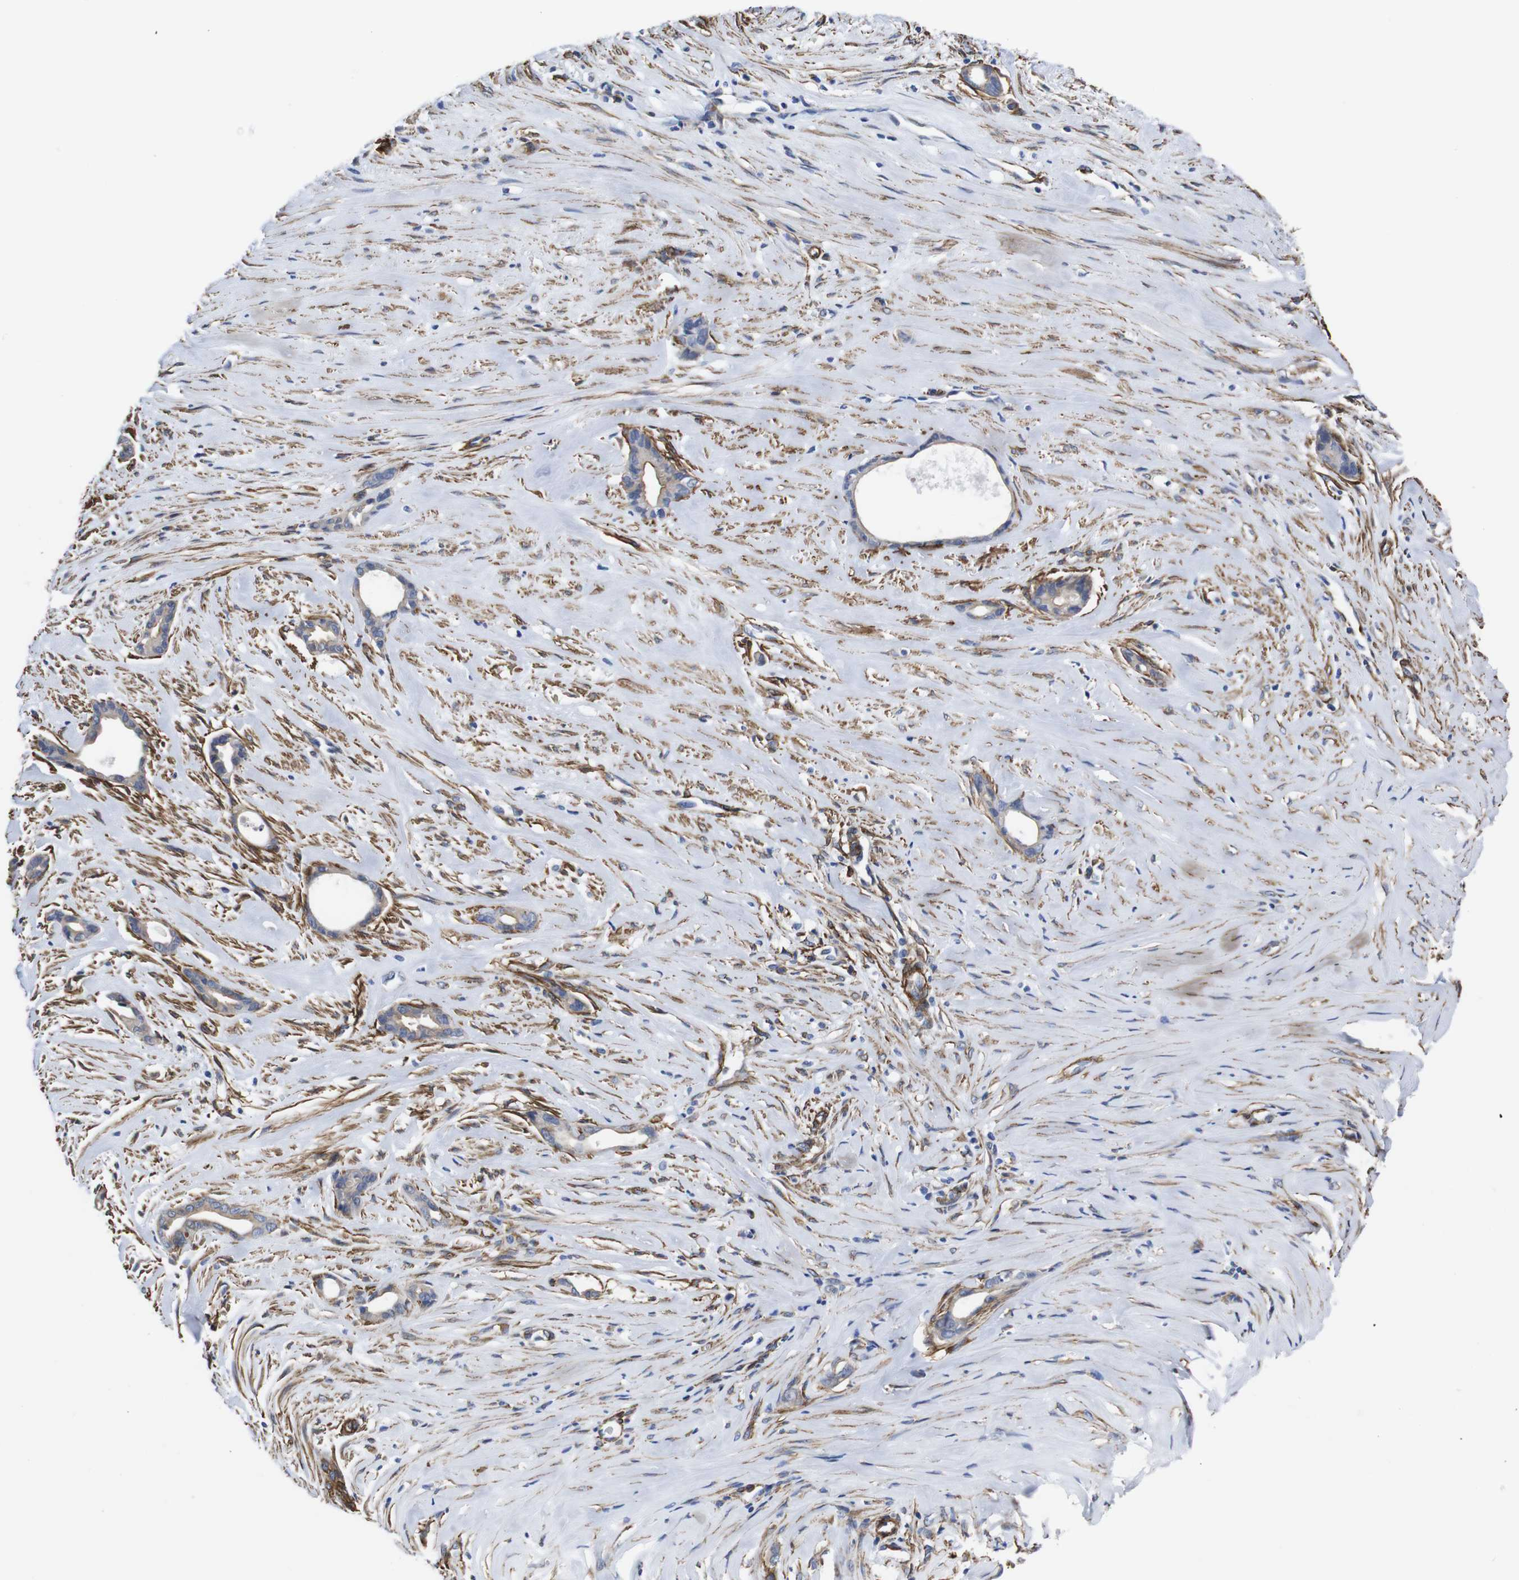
{"staining": {"intensity": "weak", "quantity": ">75%", "location": "cytoplasmic/membranous"}, "tissue": "liver cancer", "cell_type": "Tumor cells", "image_type": "cancer", "snomed": [{"axis": "morphology", "description": "Cholangiocarcinoma"}, {"axis": "topography", "description": "Liver"}], "caption": "This histopathology image demonstrates IHC staining of liver cancer, with low weak cytoplasmic/membranous positivity in about >75% of tumor cells.", "gene": "WNT10A", "patient": {"sex": "female", "age": 55}}